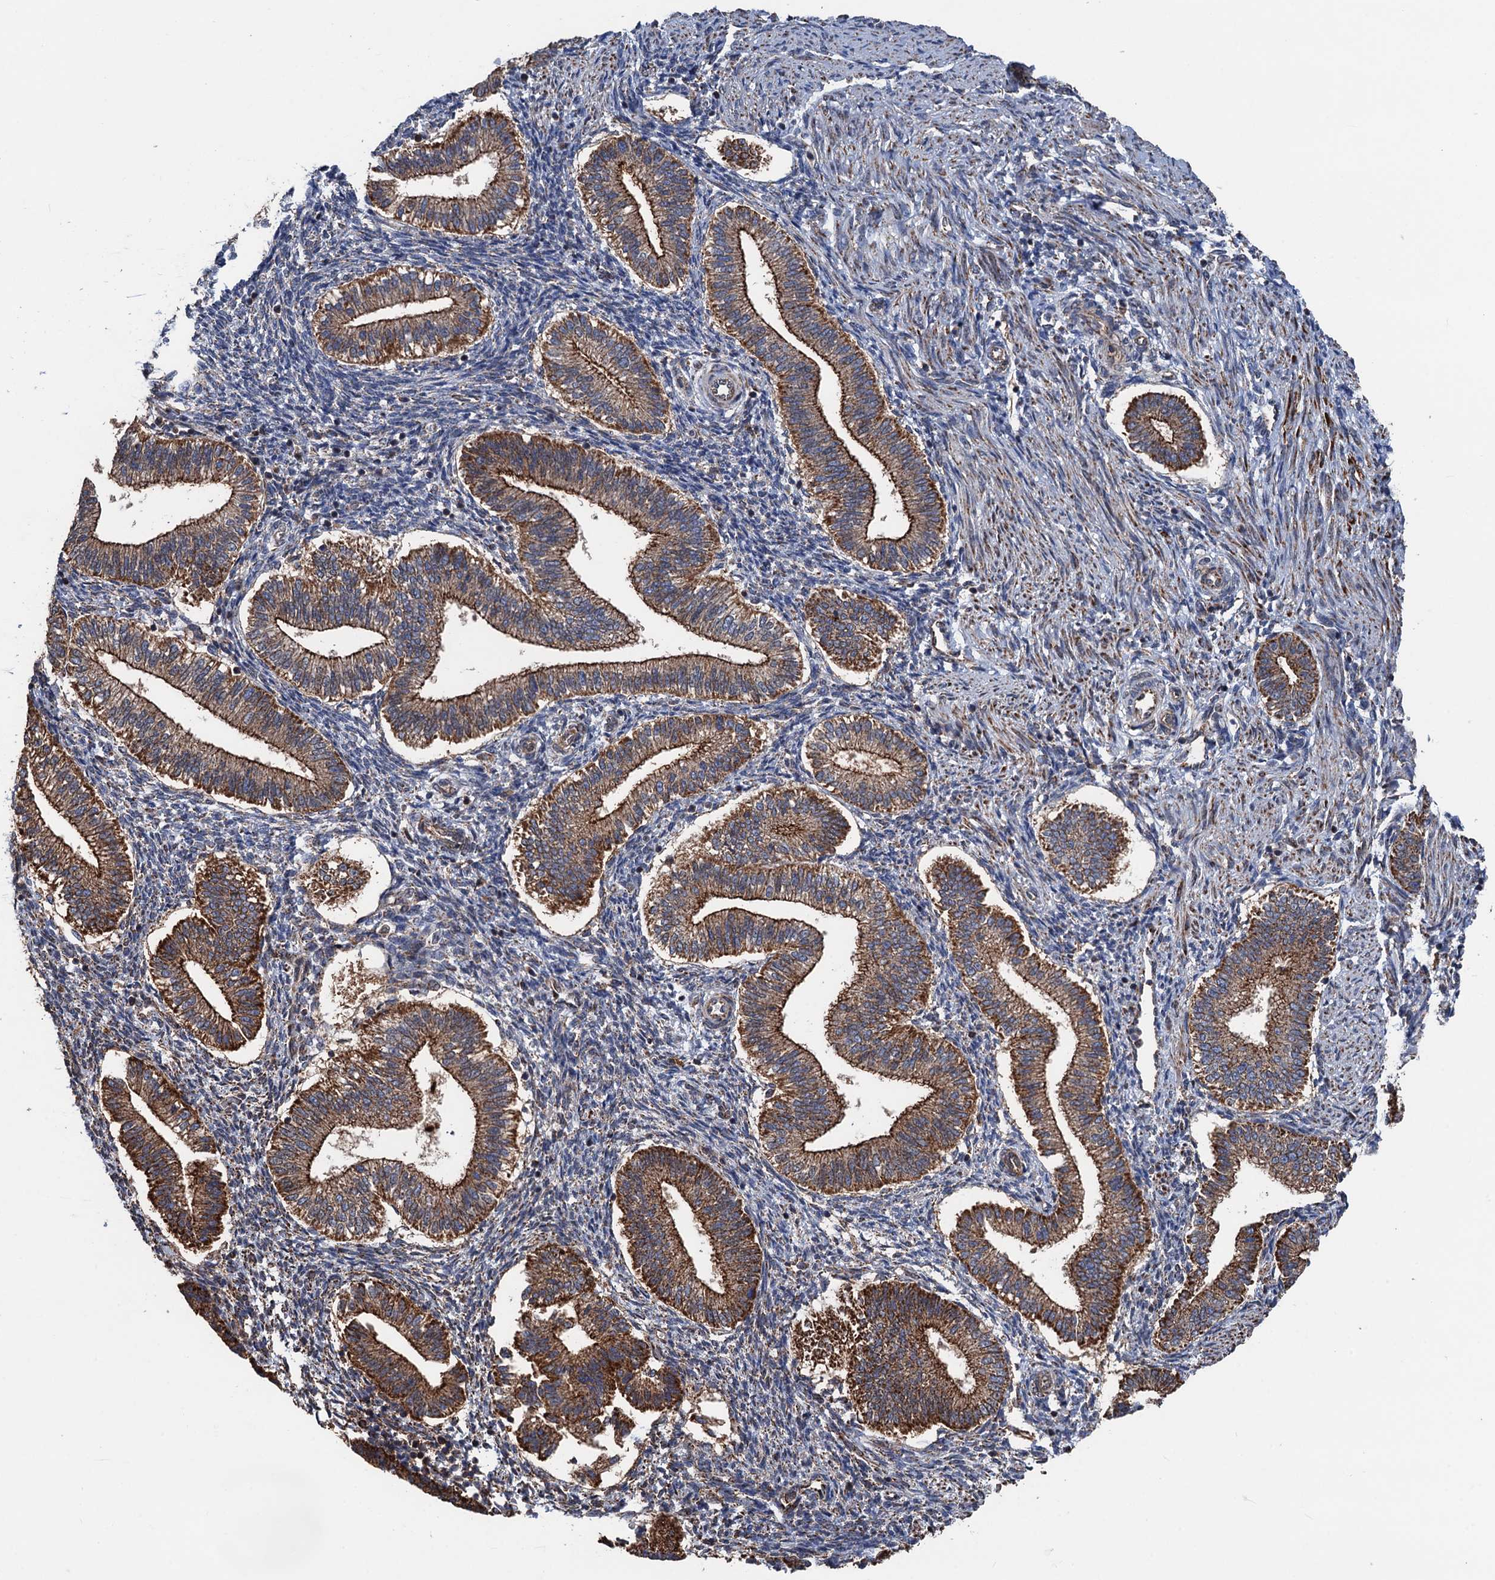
{"staining": {"intensity": "moderate", "quantity": "25%-75%", "location": "cytoplasmic/membranous"}, "tissue": "endometrium", "cell_type": "Cells in endometrial stroma", "image_type": "normal", "snomed": [{"axis": "morphology", "description": "Normal tissue, NOS"}, {"axis": "topography", "description": "Endometrium"}], "caption": "Immunohistochemistry staining of normal endometrium, which exhibits medium levels of moderate cytoplasmic/membranous positivity in about 25%-75% of cells in endometrial stroma indicating moderate cytoplasmic/membranous protein positivity. The staining was performed using DAB (brown) for protein detection and nuclei were counterstained in hematoxylin (blue).", "gene": "DGLUCY", "patient": {"sex": "female", "age": 25}}